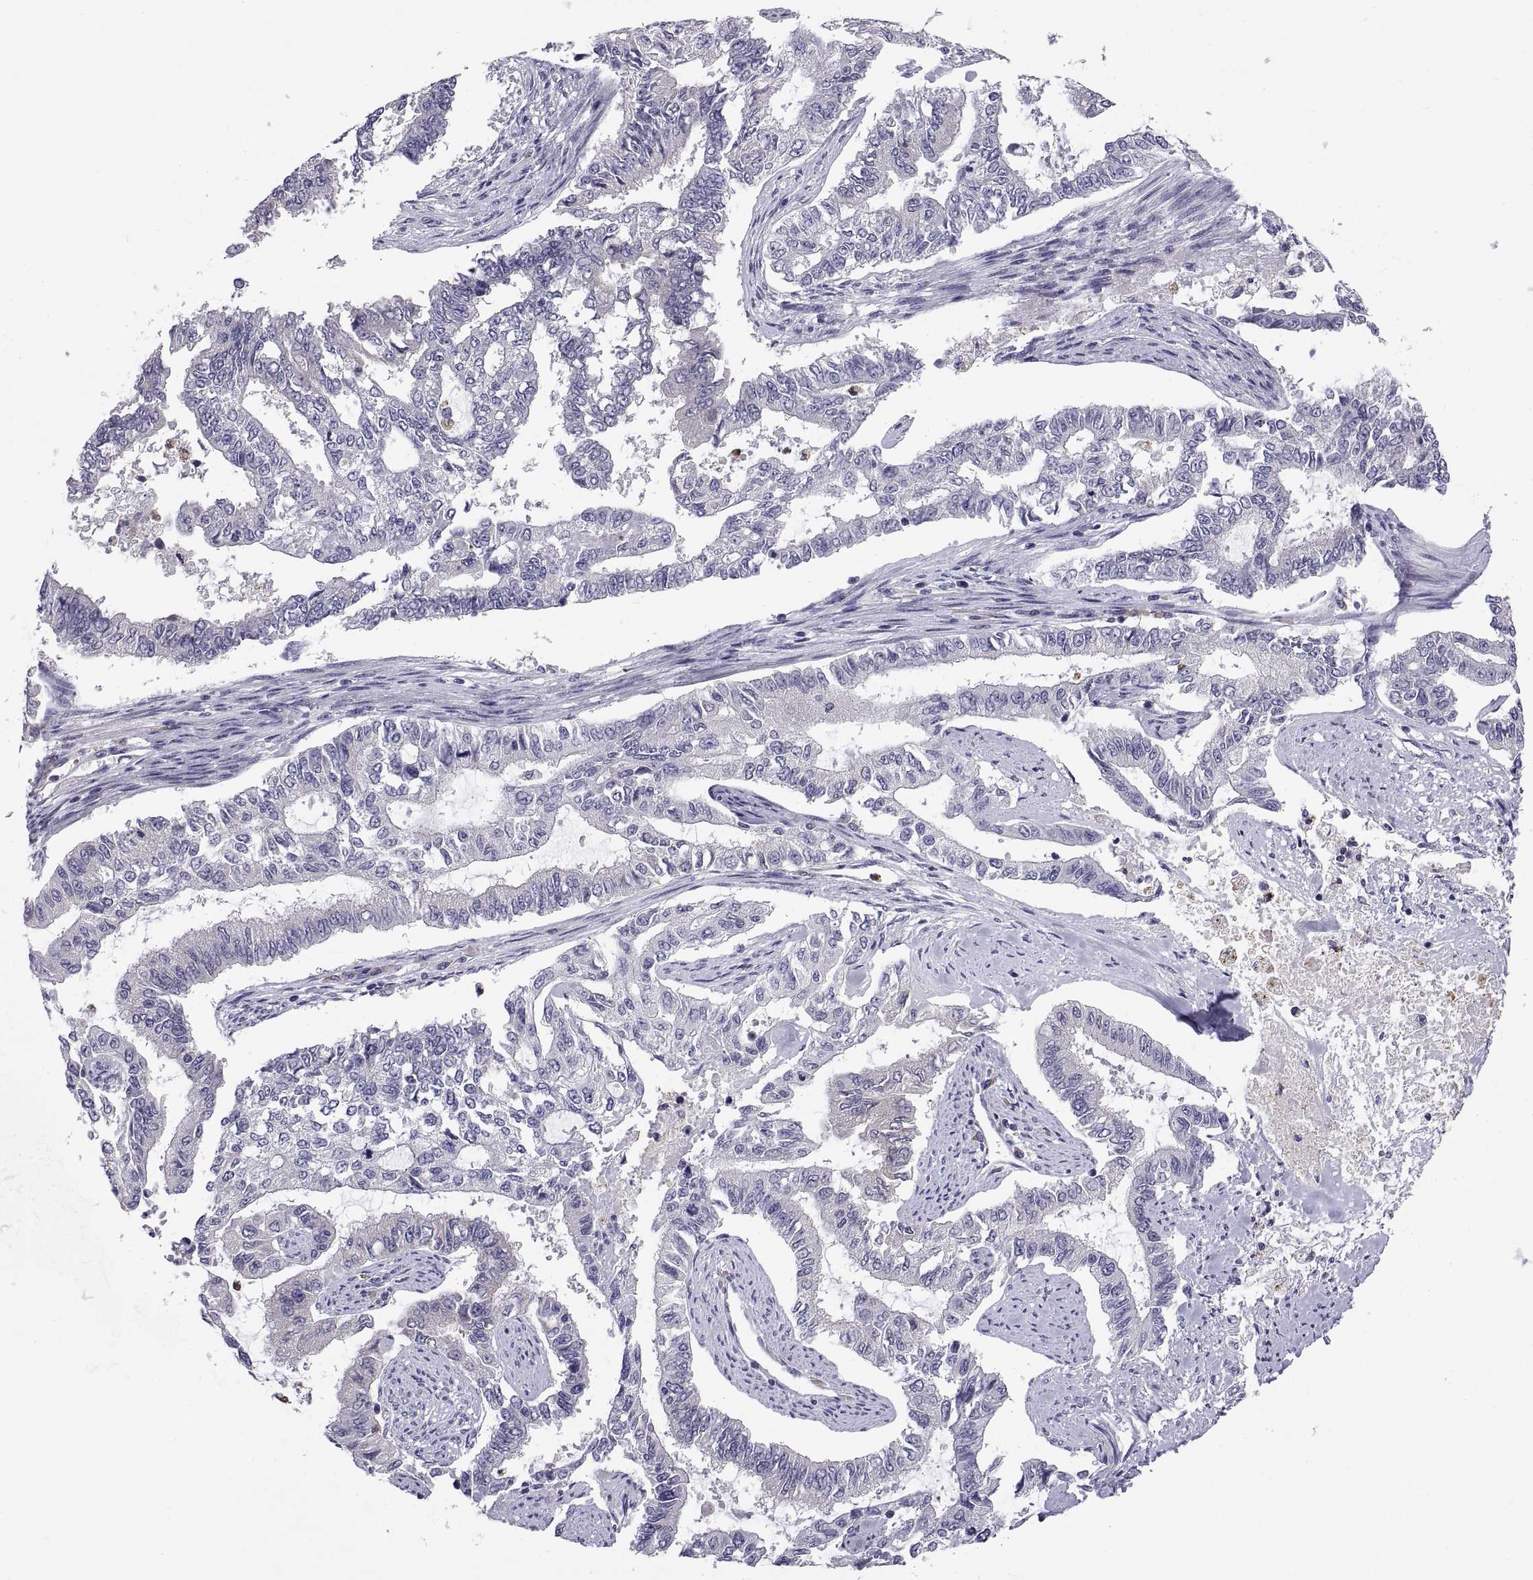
{"staining": {"intensity": "negative", "quantity": "none", "location": "none"}, "tissue": "endometrial cancer", "cell_type": "Tumor cells", "image_type": "cancer", "snomed": [{"axis": "morphology", "description": "Adenocarcinoma, NOS"}, {"axis": "topography", "description": "Uterus"}], "caption": "Tumor cells are negative for brown protein staining in endometrial cancer.", "gene": "PKP1", "patient": {"sex": "female", "age": 59}}